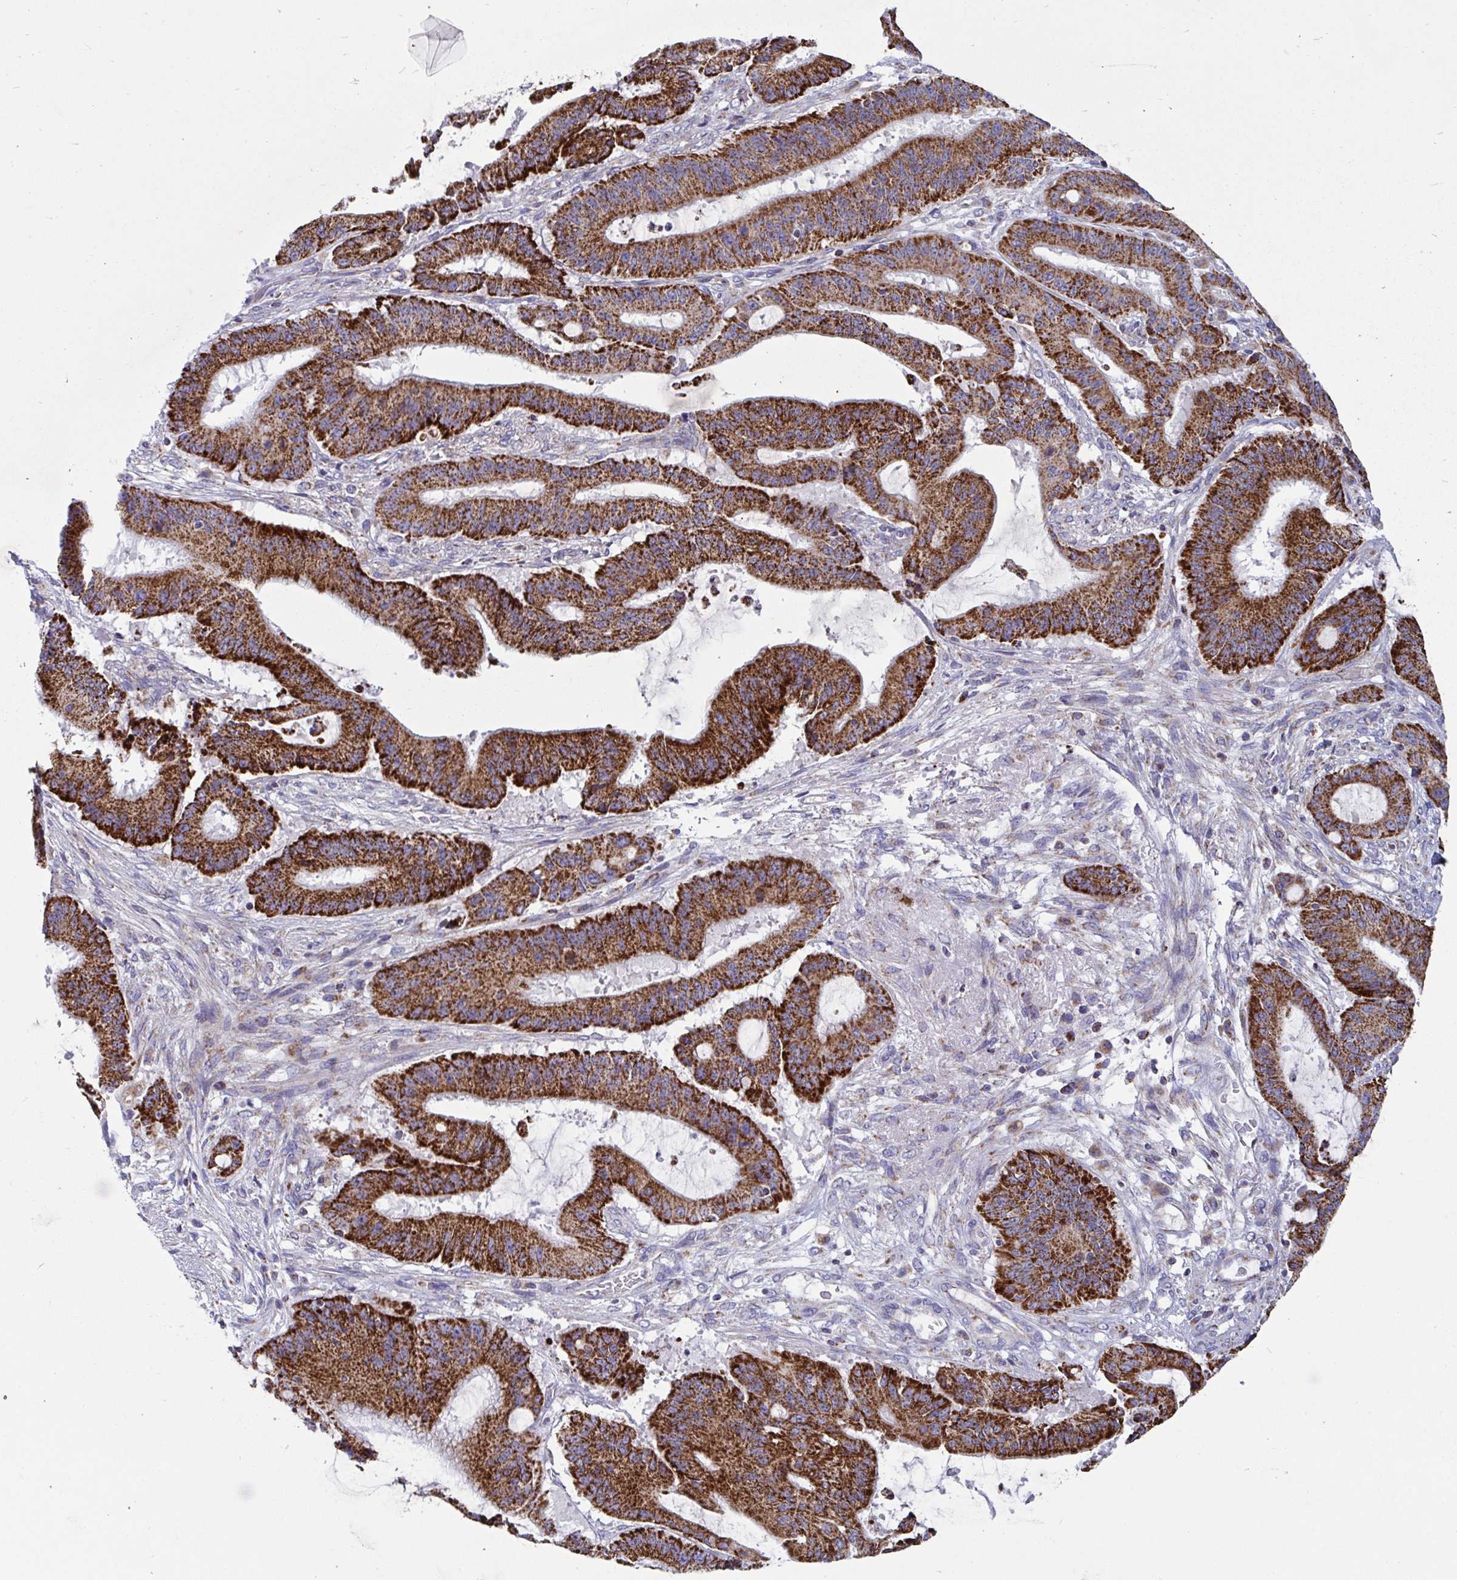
{"staining": {"intensity": "strong", "quantity": ">75%", "location": "cytoplasmic/membranous"}, "tissue": "liver cancer", "cell_type": "Tumor cells", "image_type": "cancer", "snomed": [{"axis": "morphology", "description": "Normal tissue, NOS"}, {"axis": "morphology", "description": "Cholangiocarcinoma"}, {"axis": "topography", "description": "Liver"}, {"axis": "topography", "description": "Peripheral nerve tissue"}], "caption": "Protein staining of liver cancer tissue reveals strong cytoplasmic/membranous staining in approximately >75% of tumor cells.", "gene": "BCAT2", "patient": {"sex": "female", "age": 73}}